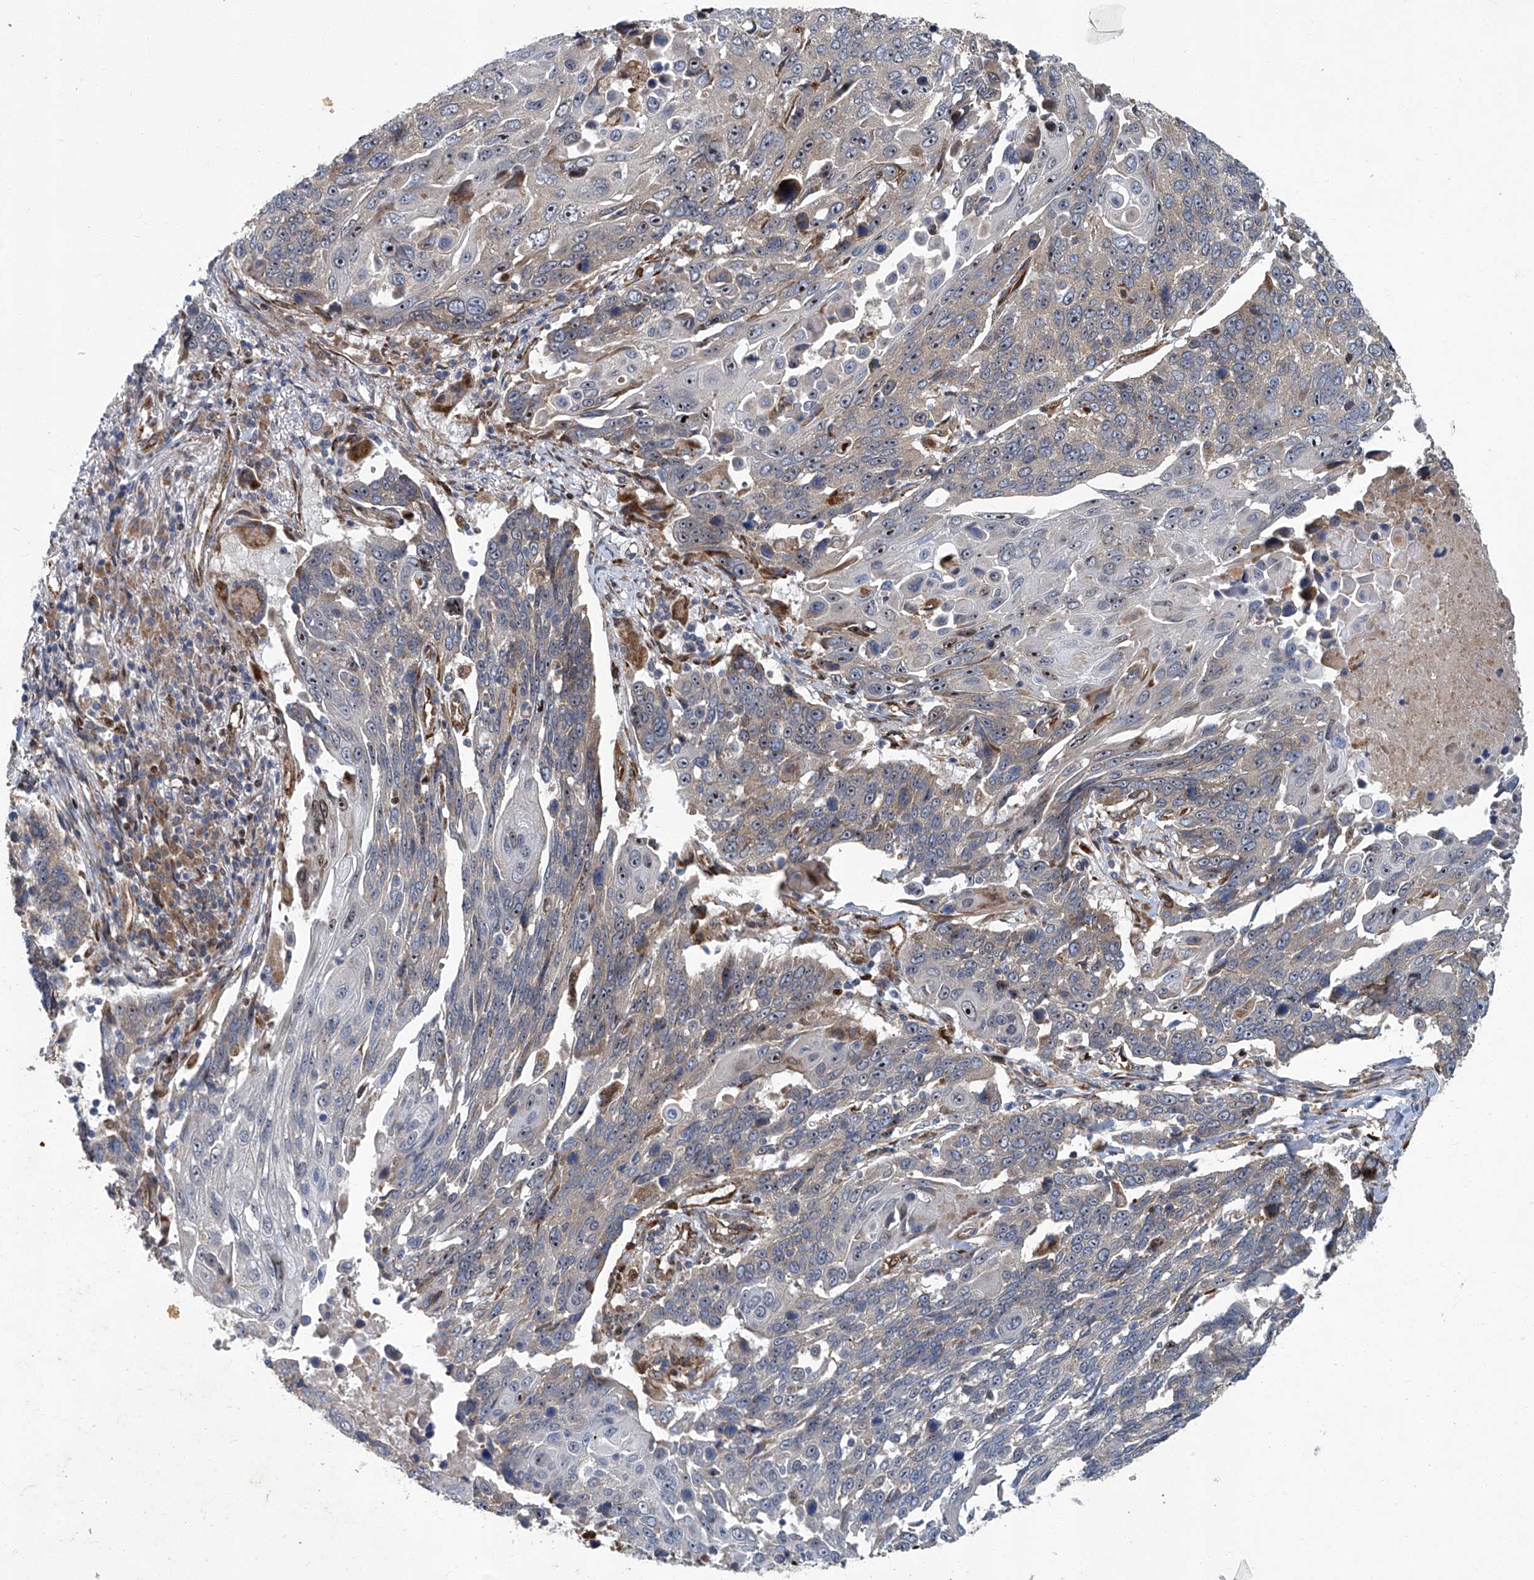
{"staining": {"intensity": "moderate", "quantity": "<25%", "location": "nuclear"}, "tissue": "lung cancer", "cell_type": "Tumor cells", "image_type": "cancer", "snomed": [{"axis": "morphology", "description": "Squamous cell carcinoma, NOS"}, {"axis": "topography", "description": "Lung"}], "caption": "The micrograph displays staining of lung cancer, revealing moderate nuclear protein positivity (brown color) within tumor cells.", "gene": "GPR132", "patient": {"sex": "male", "age": 66}}